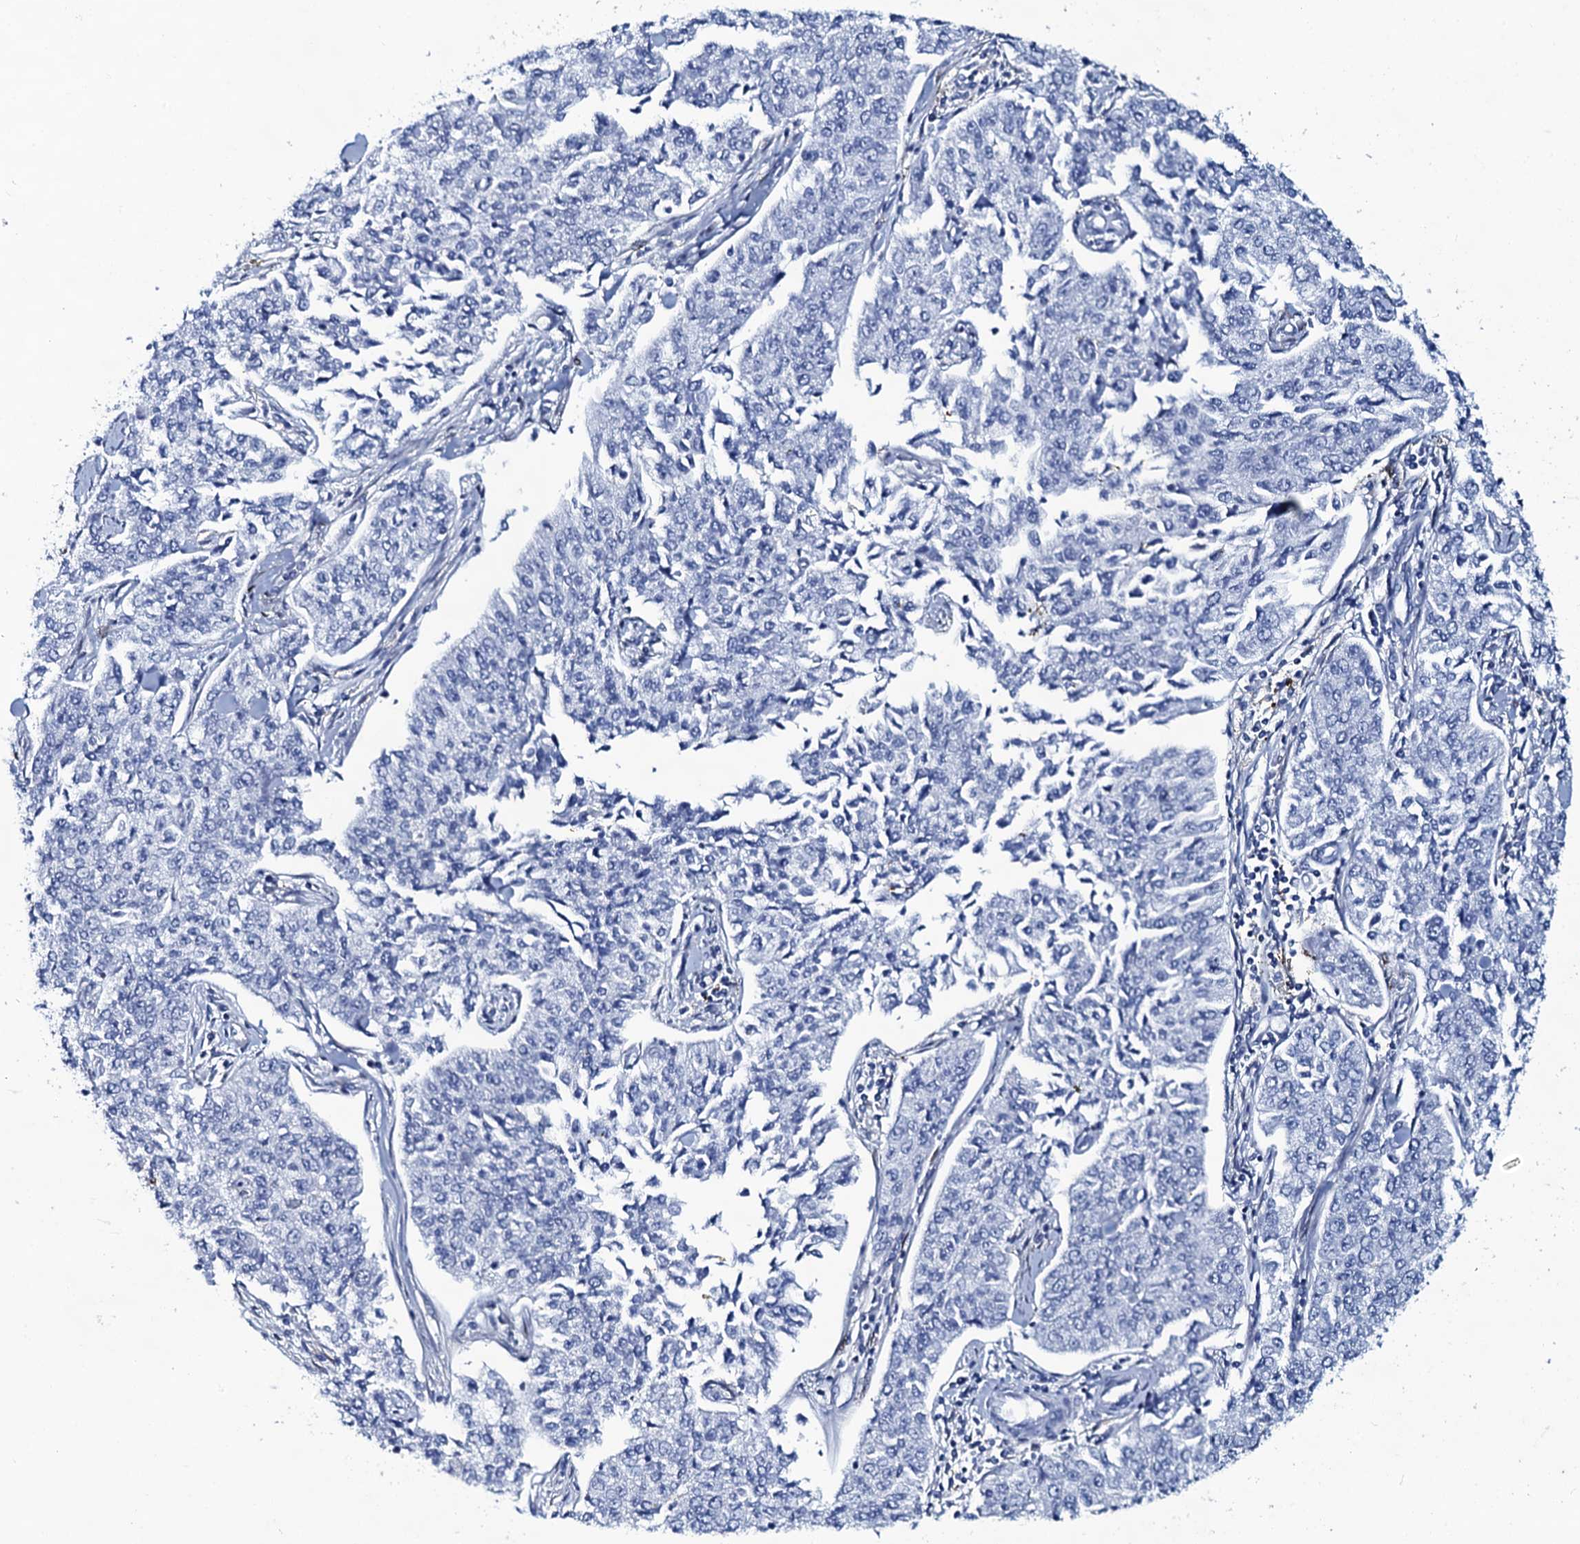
{"staining": {"intensity": "negative", "quantity": "none", "location": "none"}, "tissue": "cervical cancer", "cell_type": "Tumor cells", "image_type": "cancer", "snomed": [{"axis": "morphology", "description": "Squamous cell carcinoma, NOS"}, {"axis": "topography", "description": "Cervix"}], "caption": "Immunohistochemistry (IHC) of squamous cell carcinoma (cervical) demonstrates no expression in tumor cells. The staining was performed using DAB to visualize the protein expression in brown, while the nuclei were stained in blue with hematoxylin (Magnification: 20x).", "gene": "SLC4A7", "patient": {"sex": "female", "age": 35}}